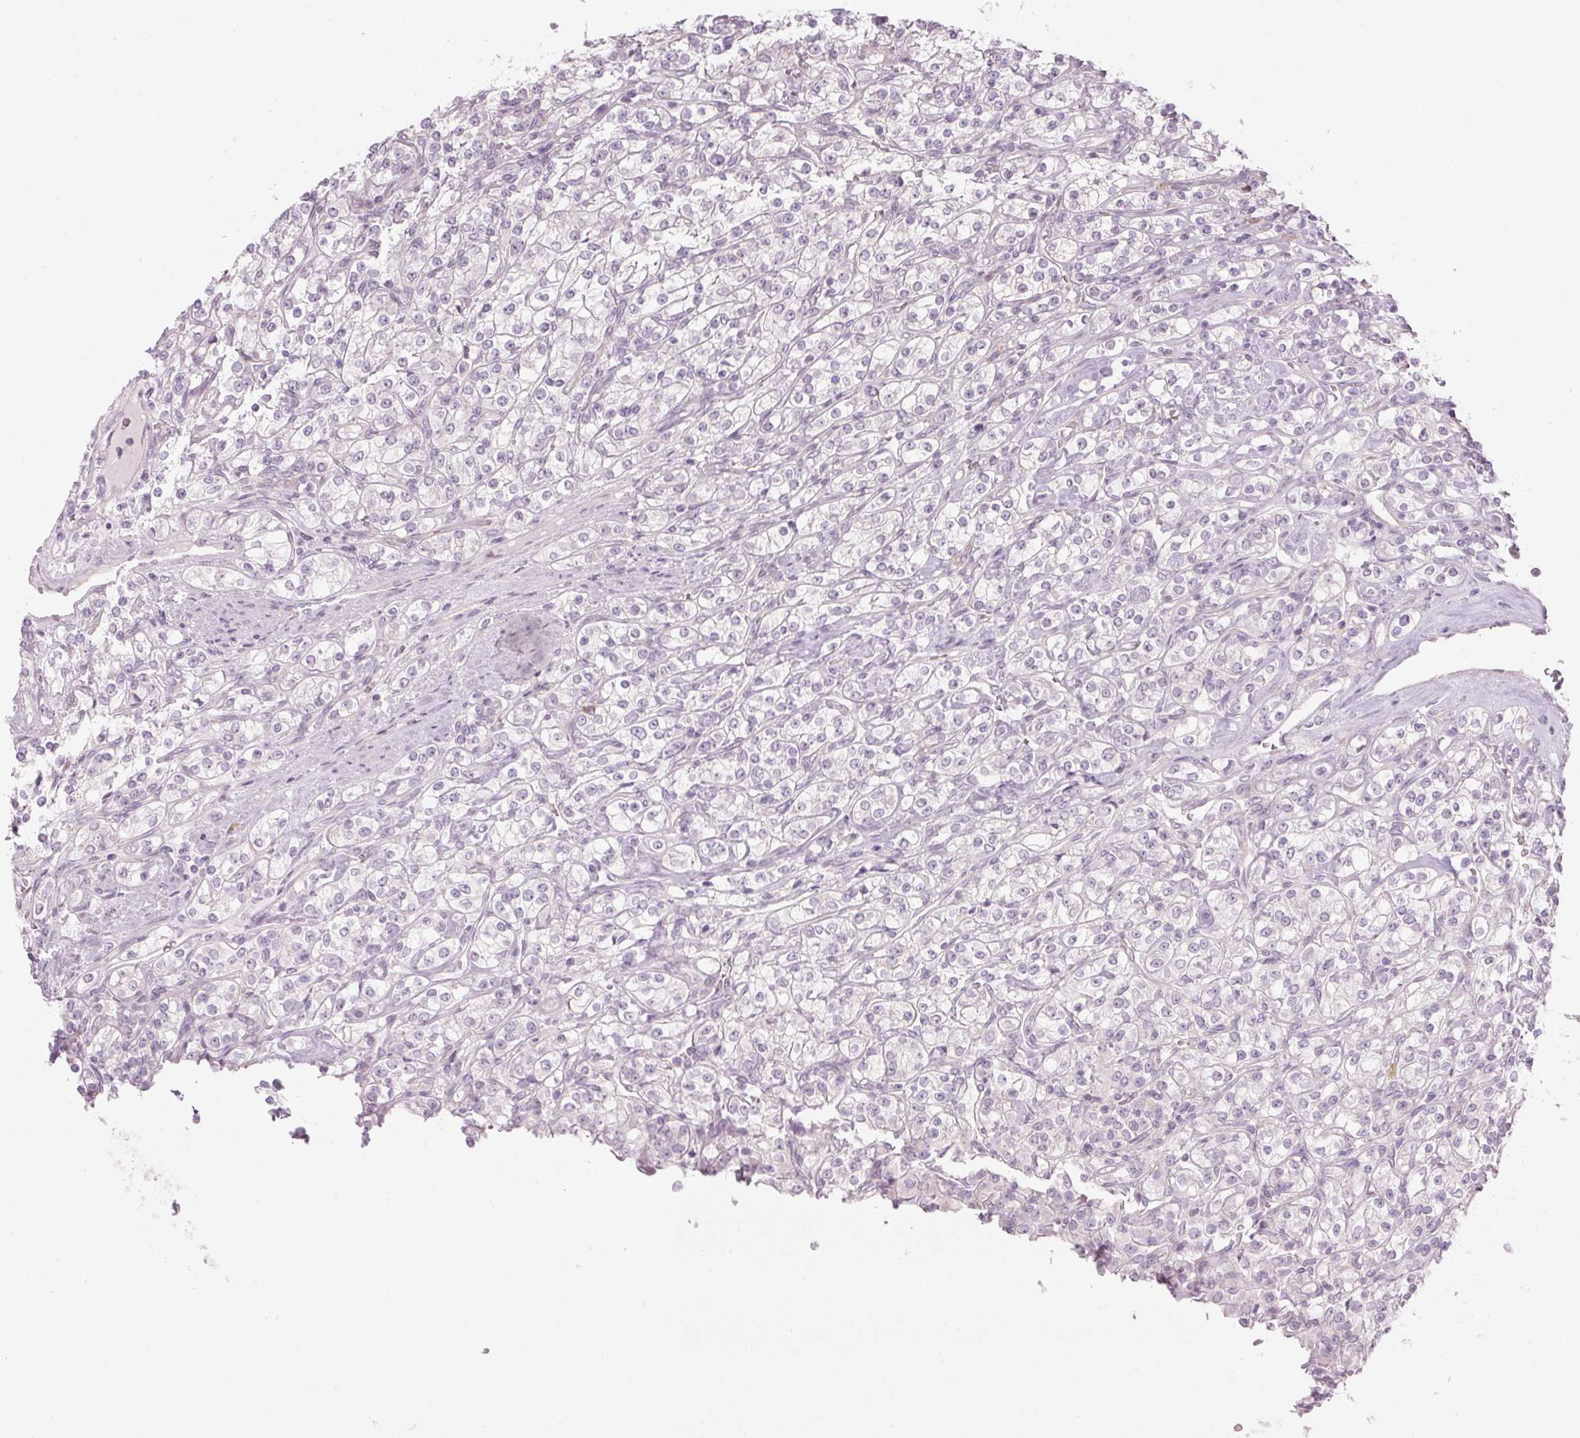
{"staining": {"intensity": "negative", "quantity": "none", "location": "none"}, "tissue": "renal cancer", "cell_type": "Tumor cells", "image_type": "cancer", "snomed": [{"axis": "morphology", "description": "Adenocarcinoma, NOS"}, {"axis": "topography", "description": "Kidney"}], "caption": "Immunohistochemistry photomicrograph of neoplastic tissue: renal cancer stained with DAB exhibits no significant protein staining in tumor cells. (DAB IHC with hematoxylin counter stain).", "gene": "GNMT", "patient": {"sex": "male", "age": 77}}